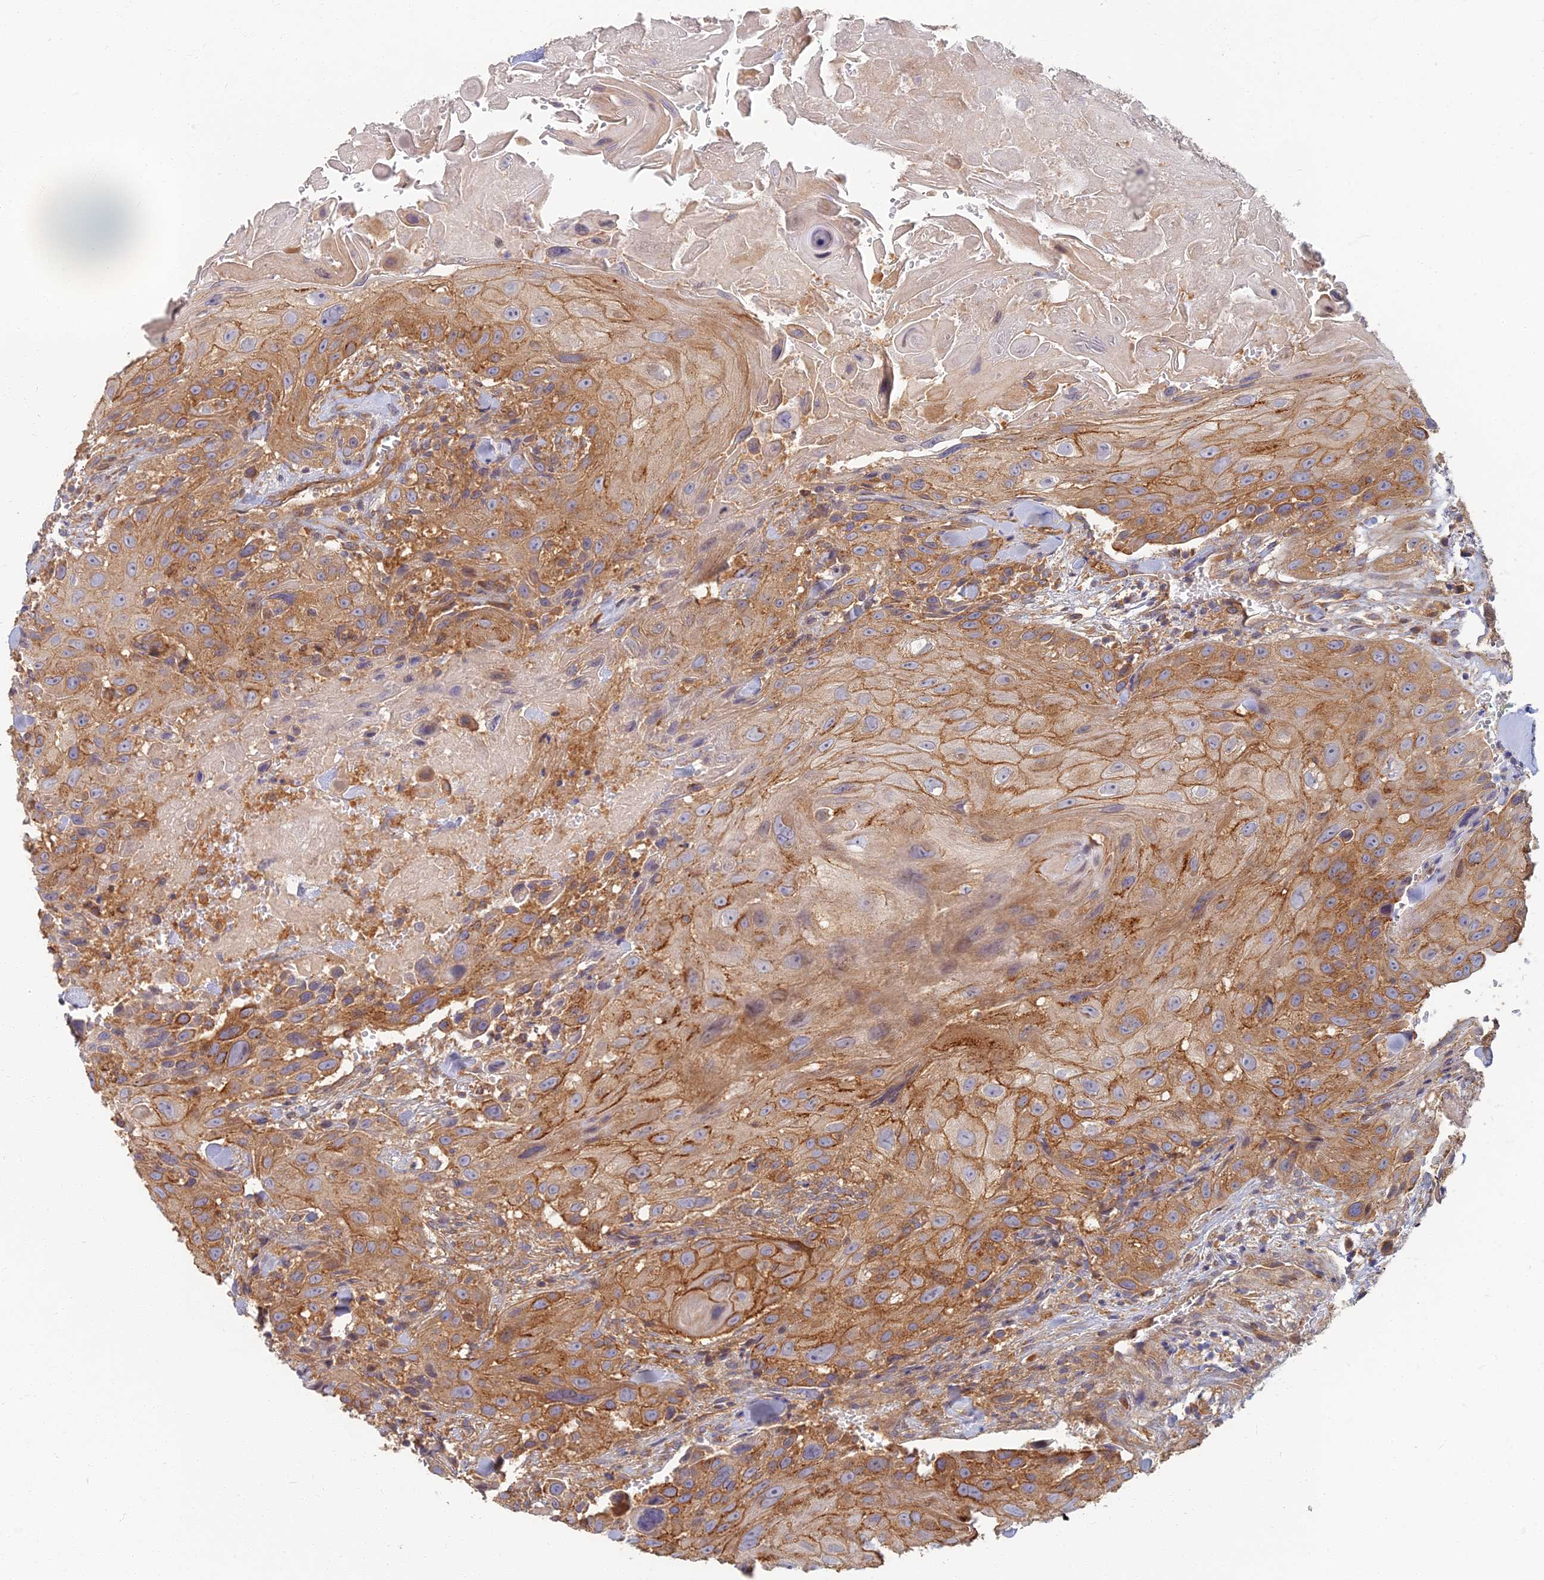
{"staining": {"intensity": "moderate", "quantity": ">75%", "location": "cytoplasmic/membranous"}, "tissue": "head and neck cancer", "cell_type": "Tumor cells", "image_type": "cancer", "snomed": [{"axis": "morphology", "description": "Squamous cell carcinoma, NOS"}, {"axis": "topography", "description": "Head-Neck"}], "caption": "Head and neck cancer (squamous cell carcinoma) was stained to show a protein in brown. There is medium levels of moderate cytoplasmic/membranous staining in approximately >75% of tumor cells. (DAB IHC with brightfield microscopy, high magnification).", "gene": "RBSN", "patient": {"sex": "male", "age": 81}}